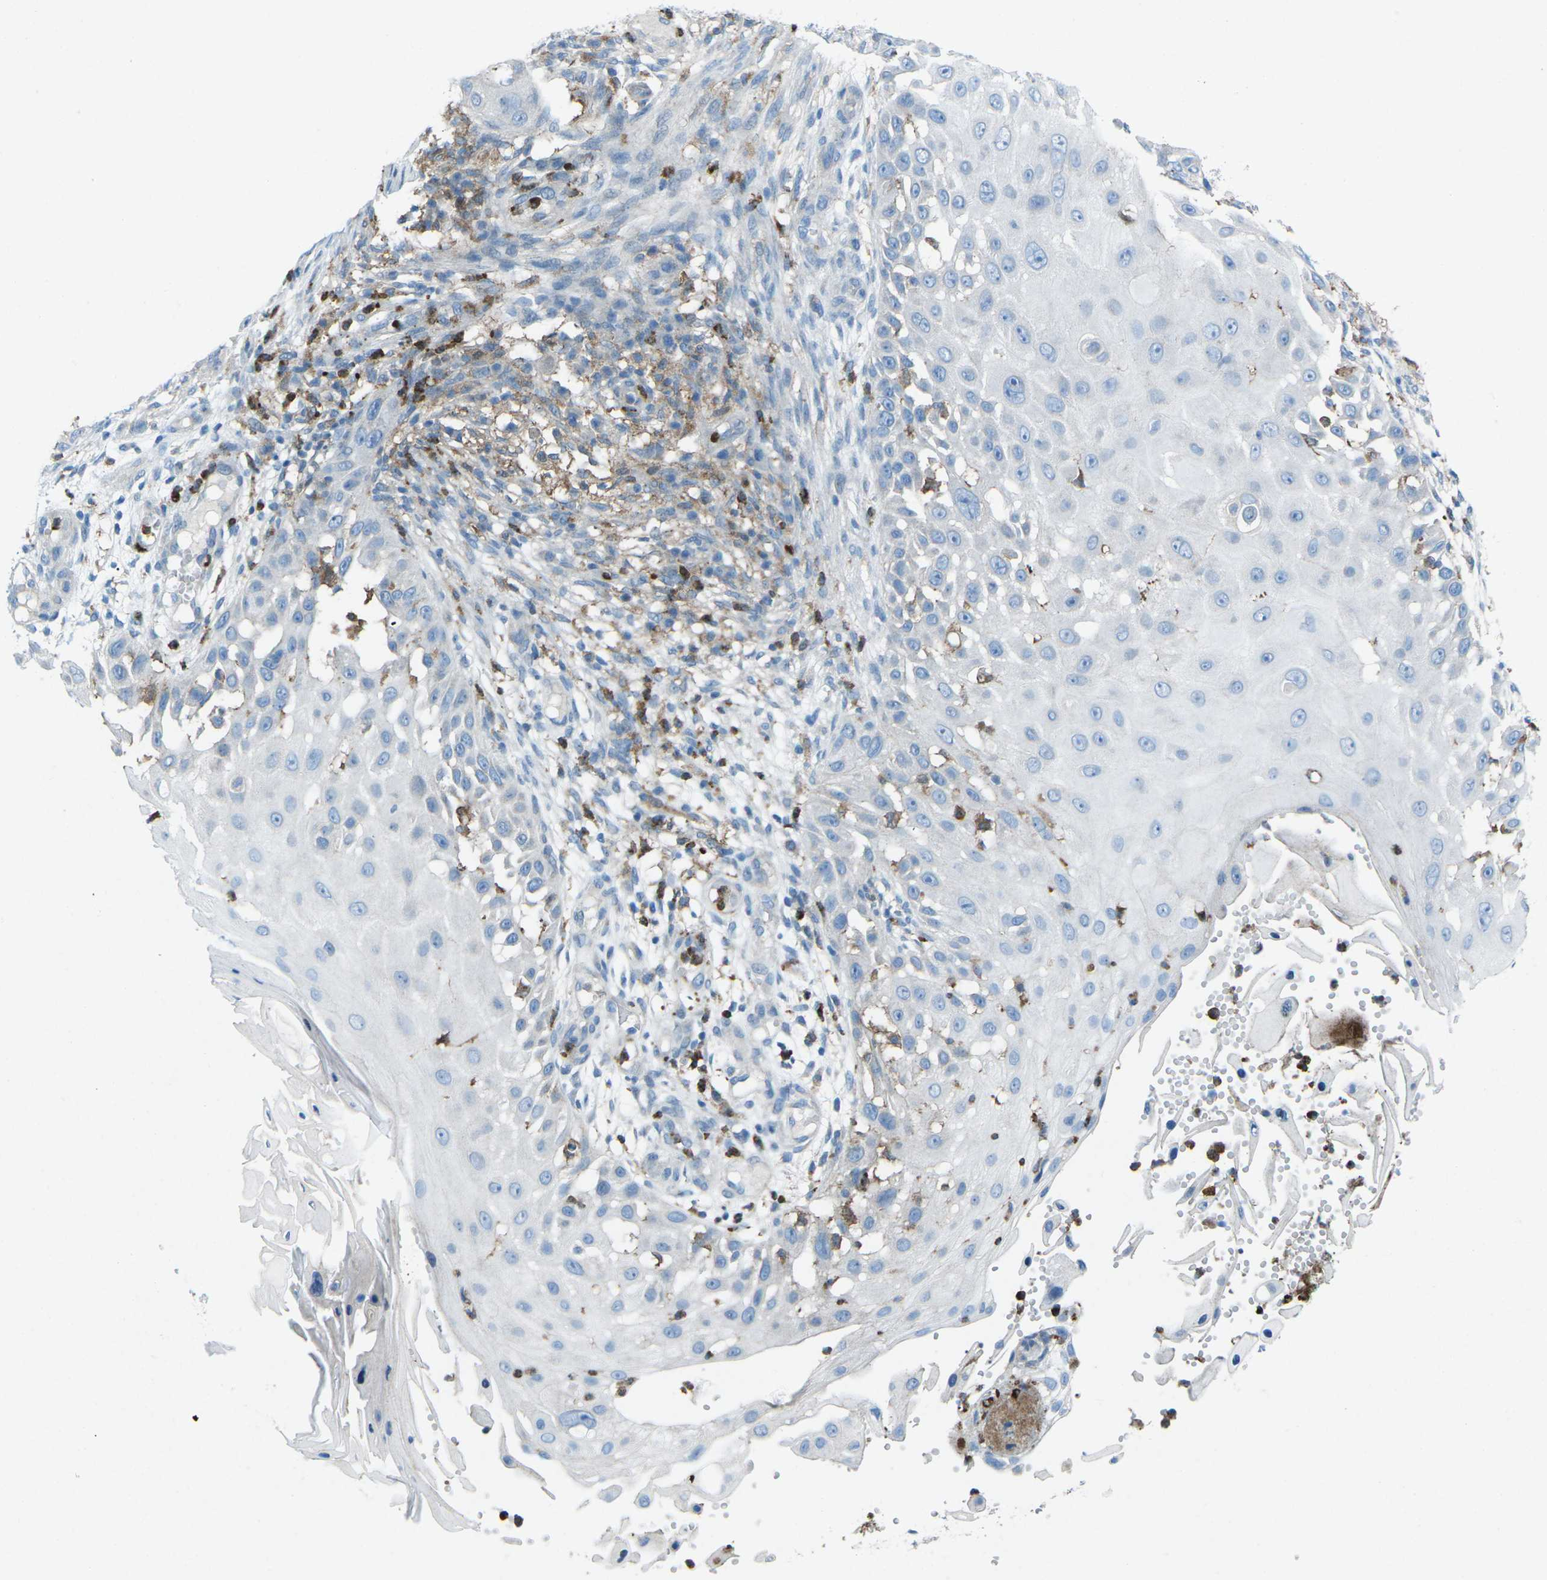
{"staining": {"intensity": "negative", "quantity": "none", "location": "none"}, "tissue": "skin cancer", "cell_type": "Tumor cells", "image_type": "cancer", "snomed": [{"axis": "morphology", "description": "Squamous cell carcinoma, NOS"}, {"axis": "topography", "description": "Skin"}], "caption": "This is a photomicrograph of immunohistochemistry (IHC) staining of skin squamous cell carcinoma, which shows no positivity in tumor cells.", "gene": "STK11", "patient": {"sex": "female", "age": 44}}